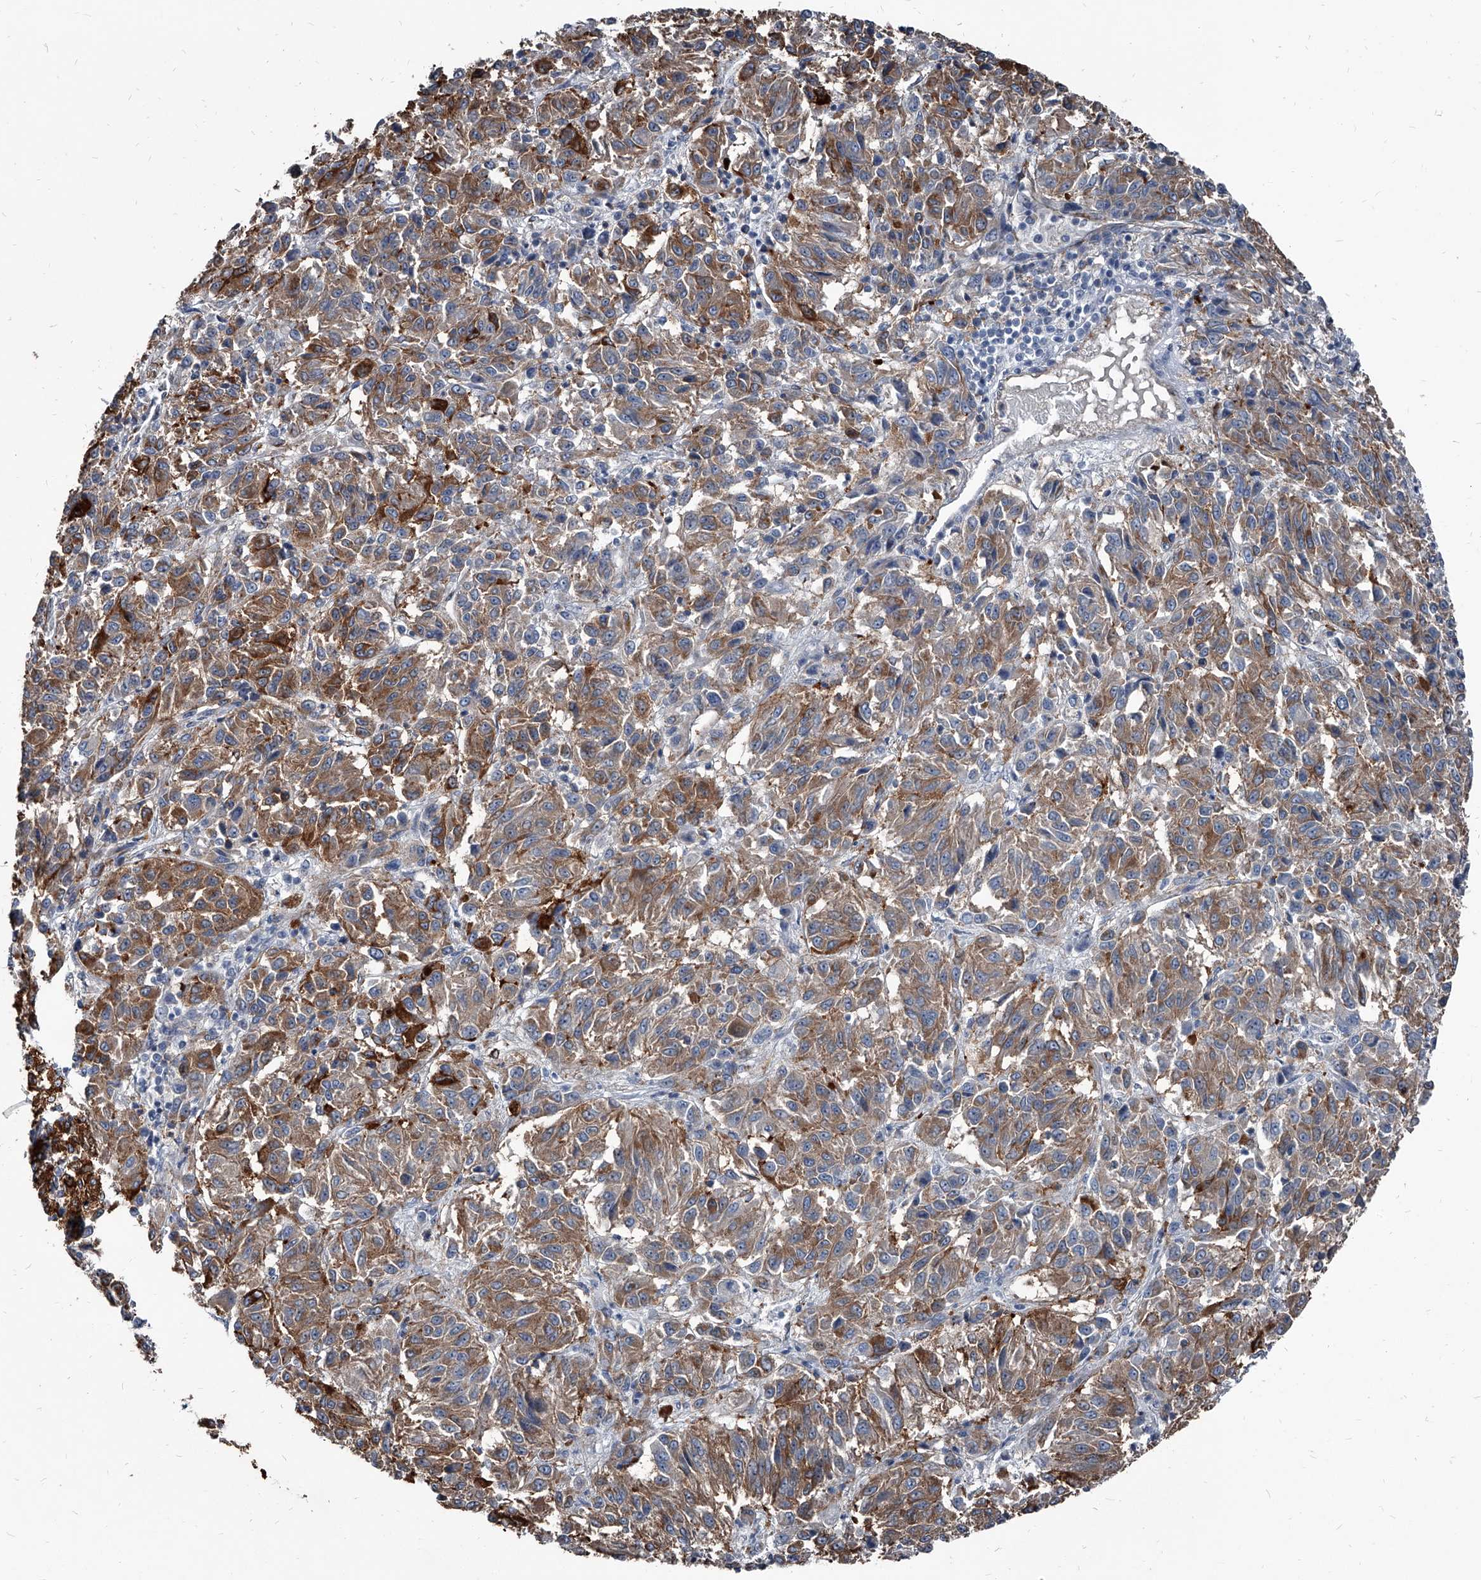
{"staining": {"intensity": "moderate", "quantity": ">75%", "location": "cytoplasmic/membranous"}, "tissue": "melanoma", "cell_type": "Tumor cells", "image_type": "cancer", "snomed": [{"axis": "morphology", "description": "Malignant melanoma, Metastatic site"}, {"axis": "topography", "description": "Lung"}], "caption": "A histopathology image of human malignant melanoma (metastatic site) stained for a protein exhibits moderate cytoplasmic/membranous brown staining in tumor cells. Nuclei are stained in blue.", "gene": "PGLYRP3", "patient": {"sex": "male", "age": 64}}